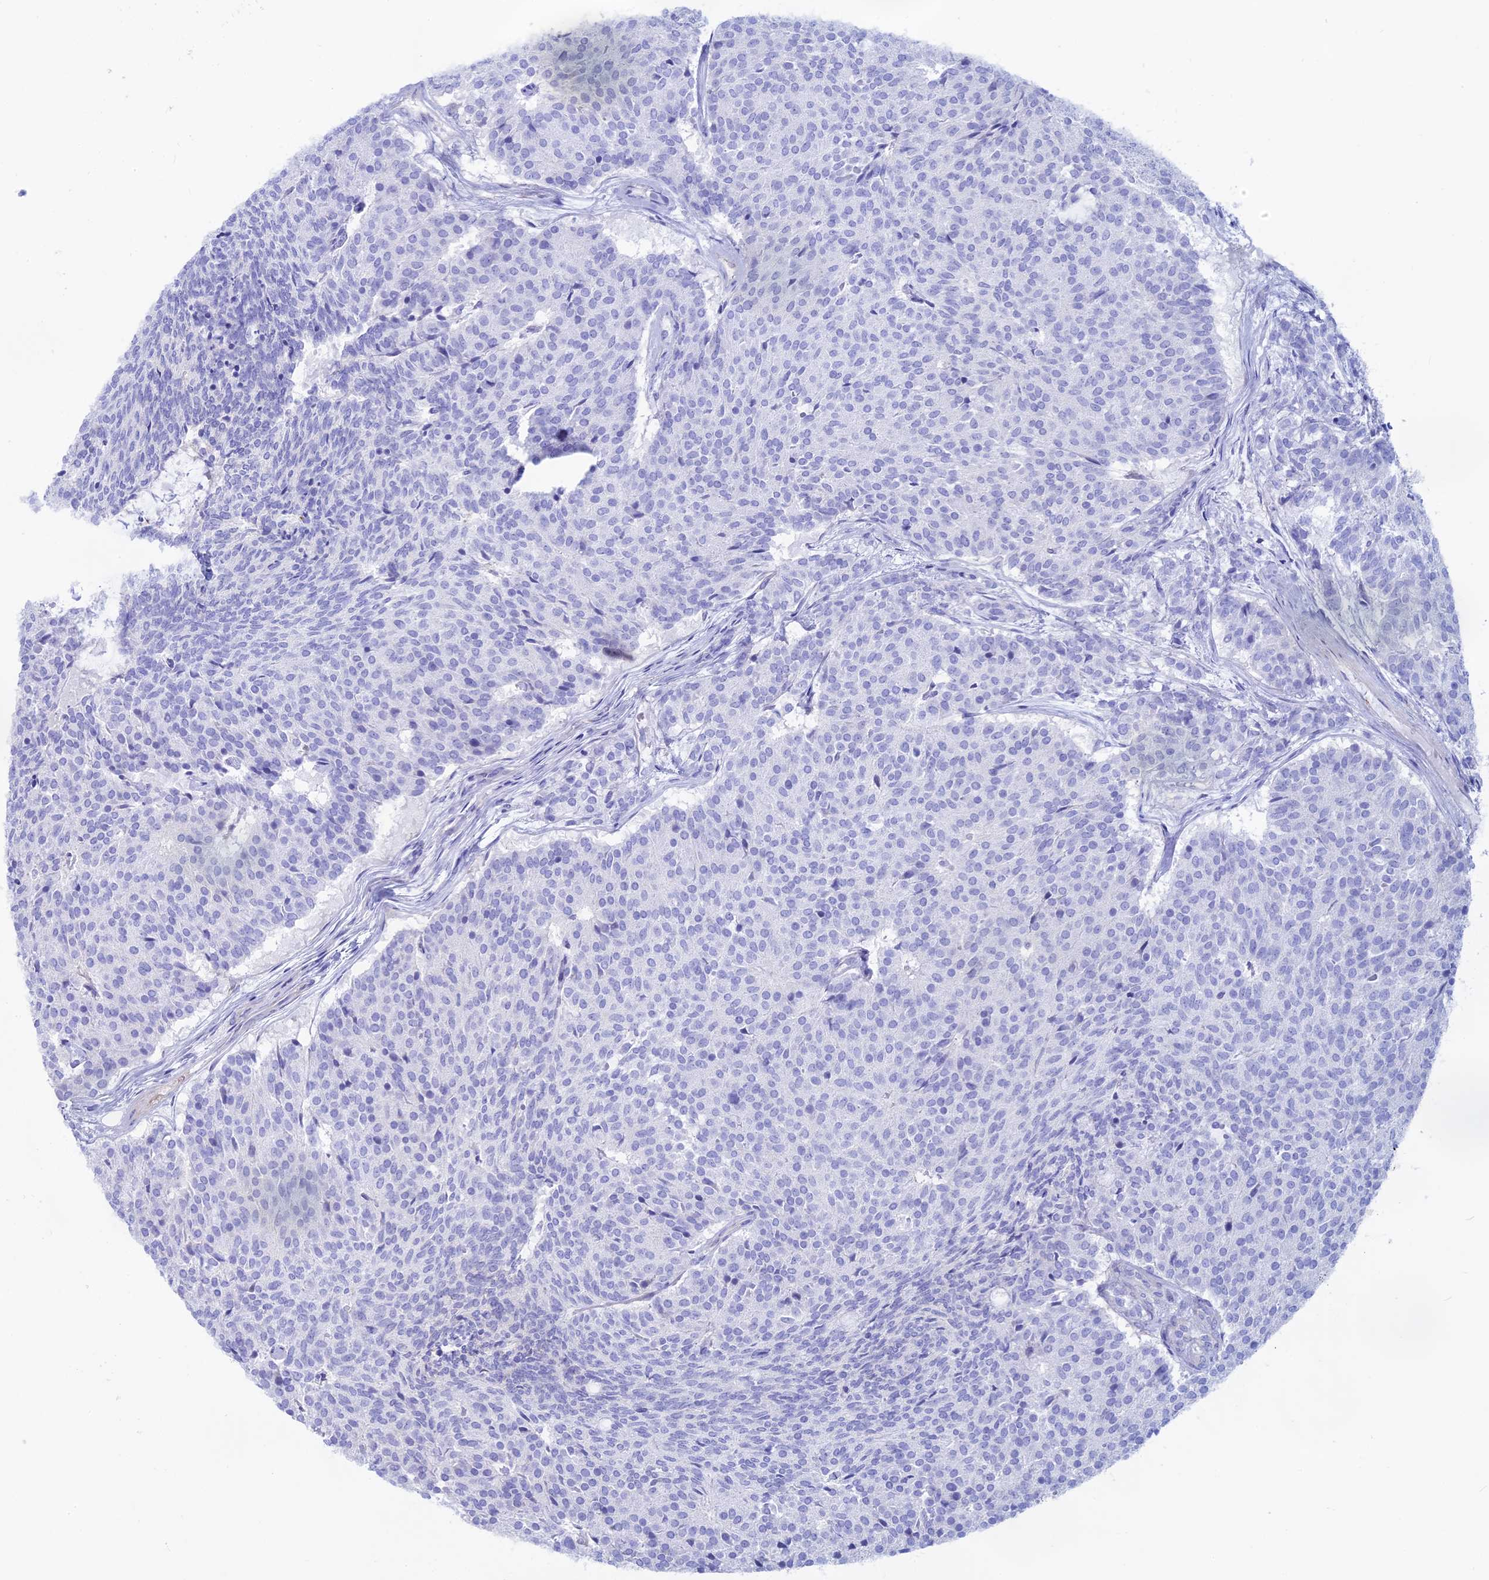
{"staining": {"intensity": "negative", "quantity": "none", "location": "none"}, "tissue": "carcinoid", "cell_type": "Tumor cells", "image_type": "cancer", "snomed": [{"axis": "morphology", "description": "Carcinoid, malignant, NOS"}, {"axis": "topography", "description": "Pancreas"}], "caption": "Carcinoid was stained to show a protein in brown. There is no significant expression in tumor cells.", "gene": "OR2AE1", "patient": {"sex": "female", "age": 54}}